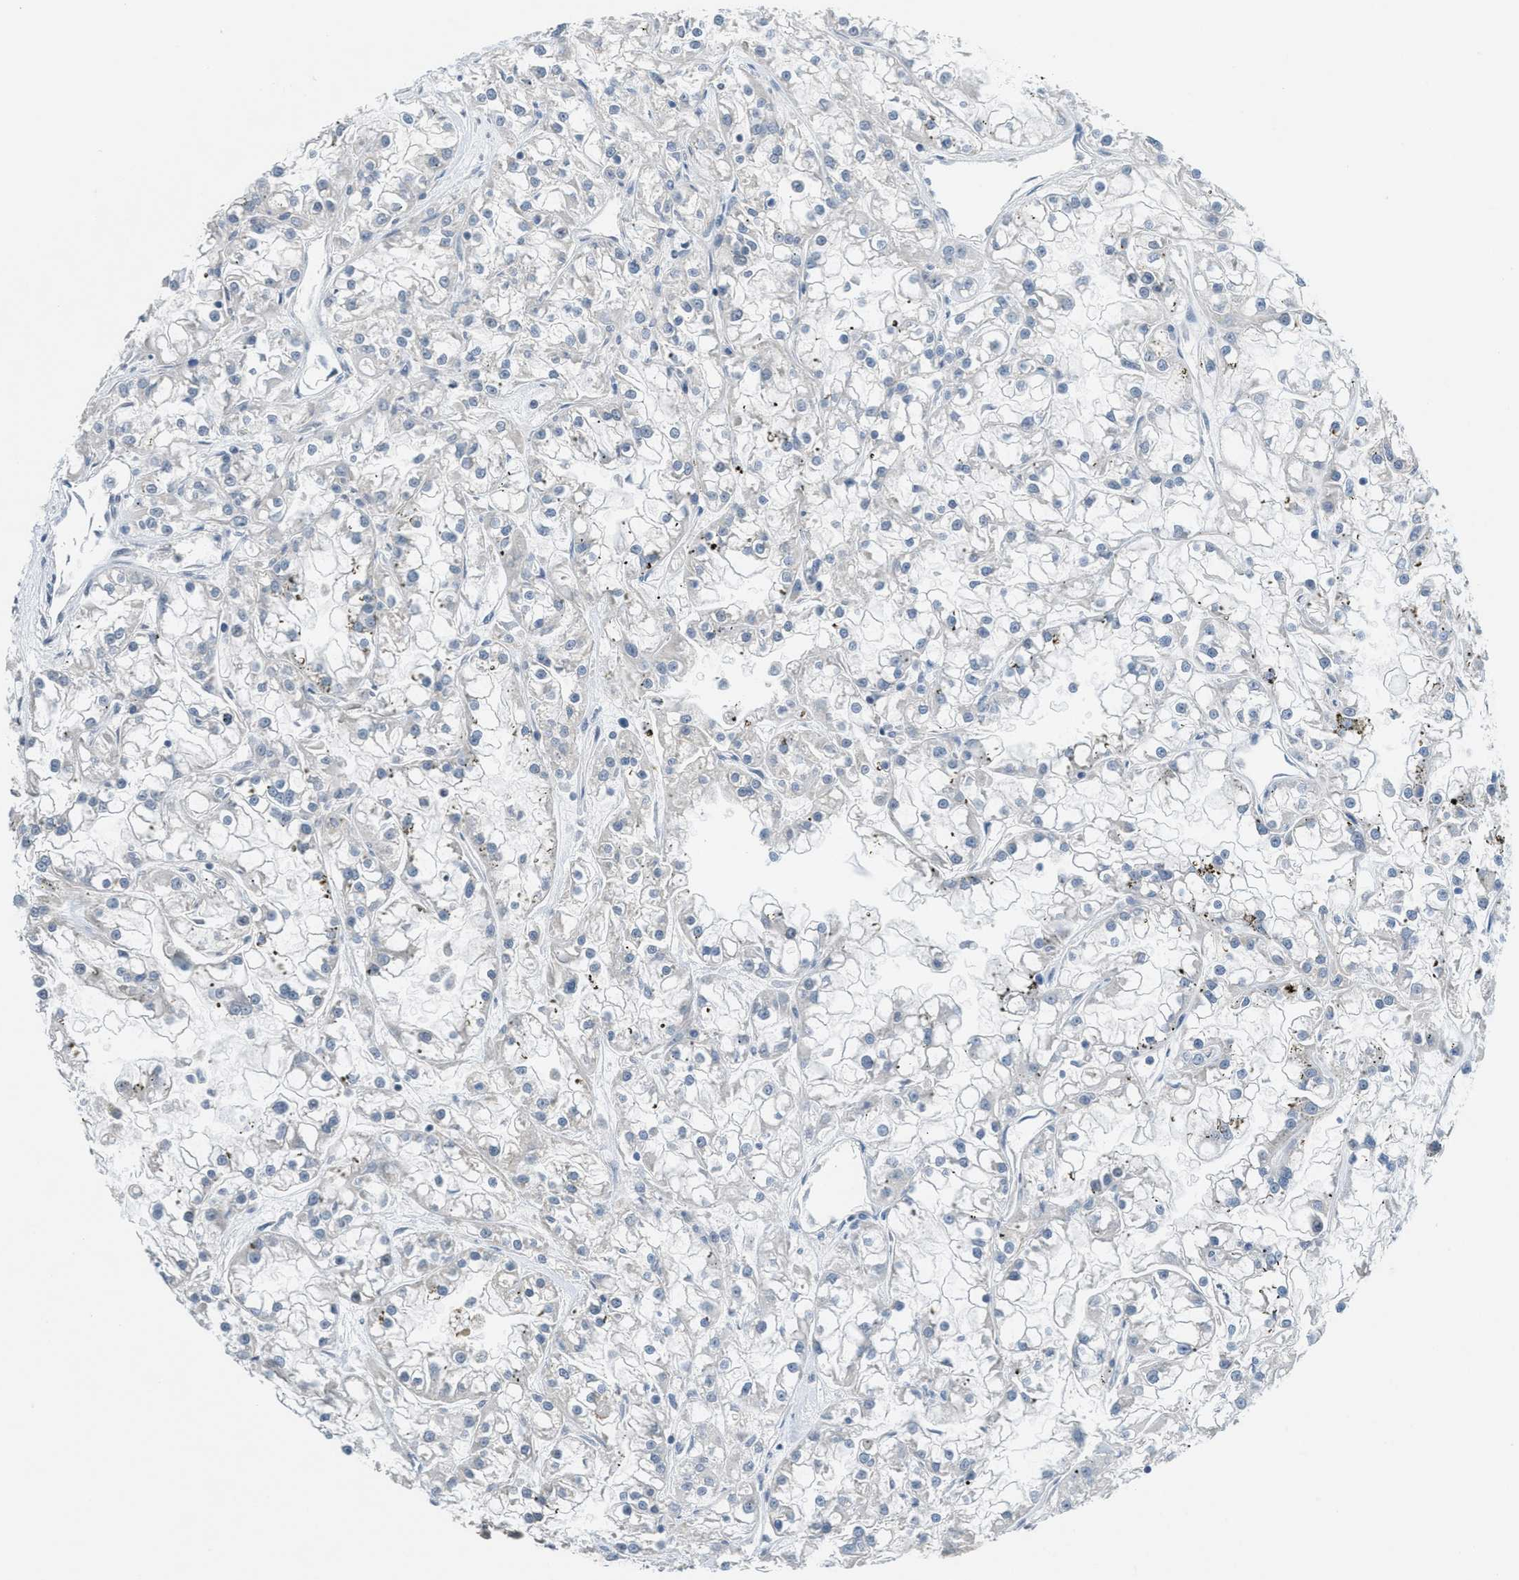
{"staining": {"intensity": "negative", "quantity": "none", "location": "none"}, "tissue": "renal cancer", "cell_type": "Tumor cells", "image_type": "cancer", "snomed": [{"axis": "morphology", "description": "Adenocarcinoma, NOS"}, {"axis": "topography", "description": "Kidney"}], "caption": "DAB (3,3'-diaminobenzidine) immunohistochemical staining of human renal adenocarcinoma reveals no significant staining in tumor cells.", "gene": "TXNDC2", "patient": {"sex": "female", "age": 52}}